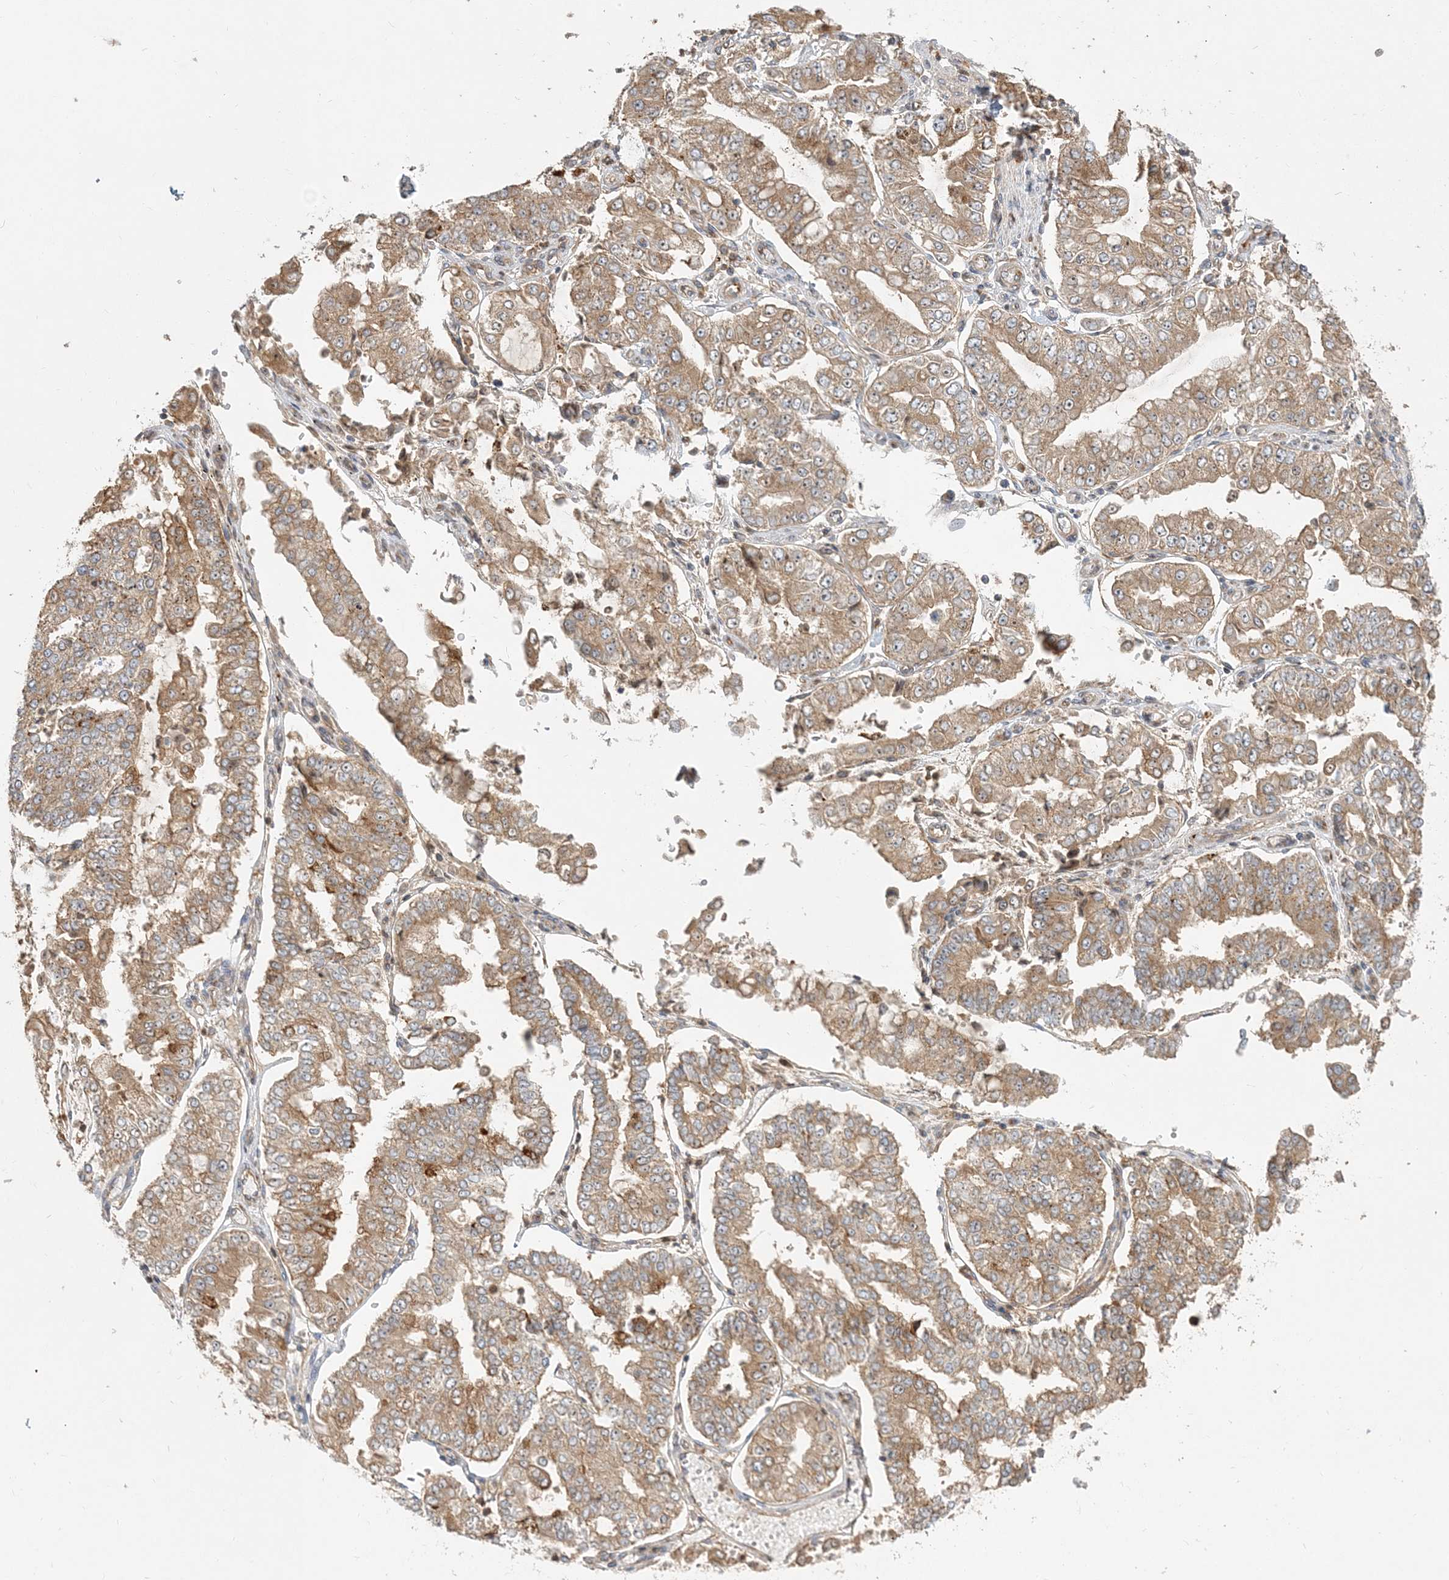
{"staining": {"intensity": "moderate", "quantity": ">75%", "location": "cytoplasmic/membranous"}, "tissue": "stomach cancer", "cell_type": "Tumor cells", "image_type": "cancer", "snomed": [{"axis": "morphology", "description": "Adenocarcinoma, NOS"}, {"axis": "topography", "description": "Stomach"}], "caption": "This micrograph displays stomach cancer stained with IHC to label a protein in brown. The cytoplasmic/membranous of tumor cells show moderate positivity for the protein. Nuclei are counter-stained blue.", "gene": "AP1AR", "patient": {"sex": "male", "age": 76}}